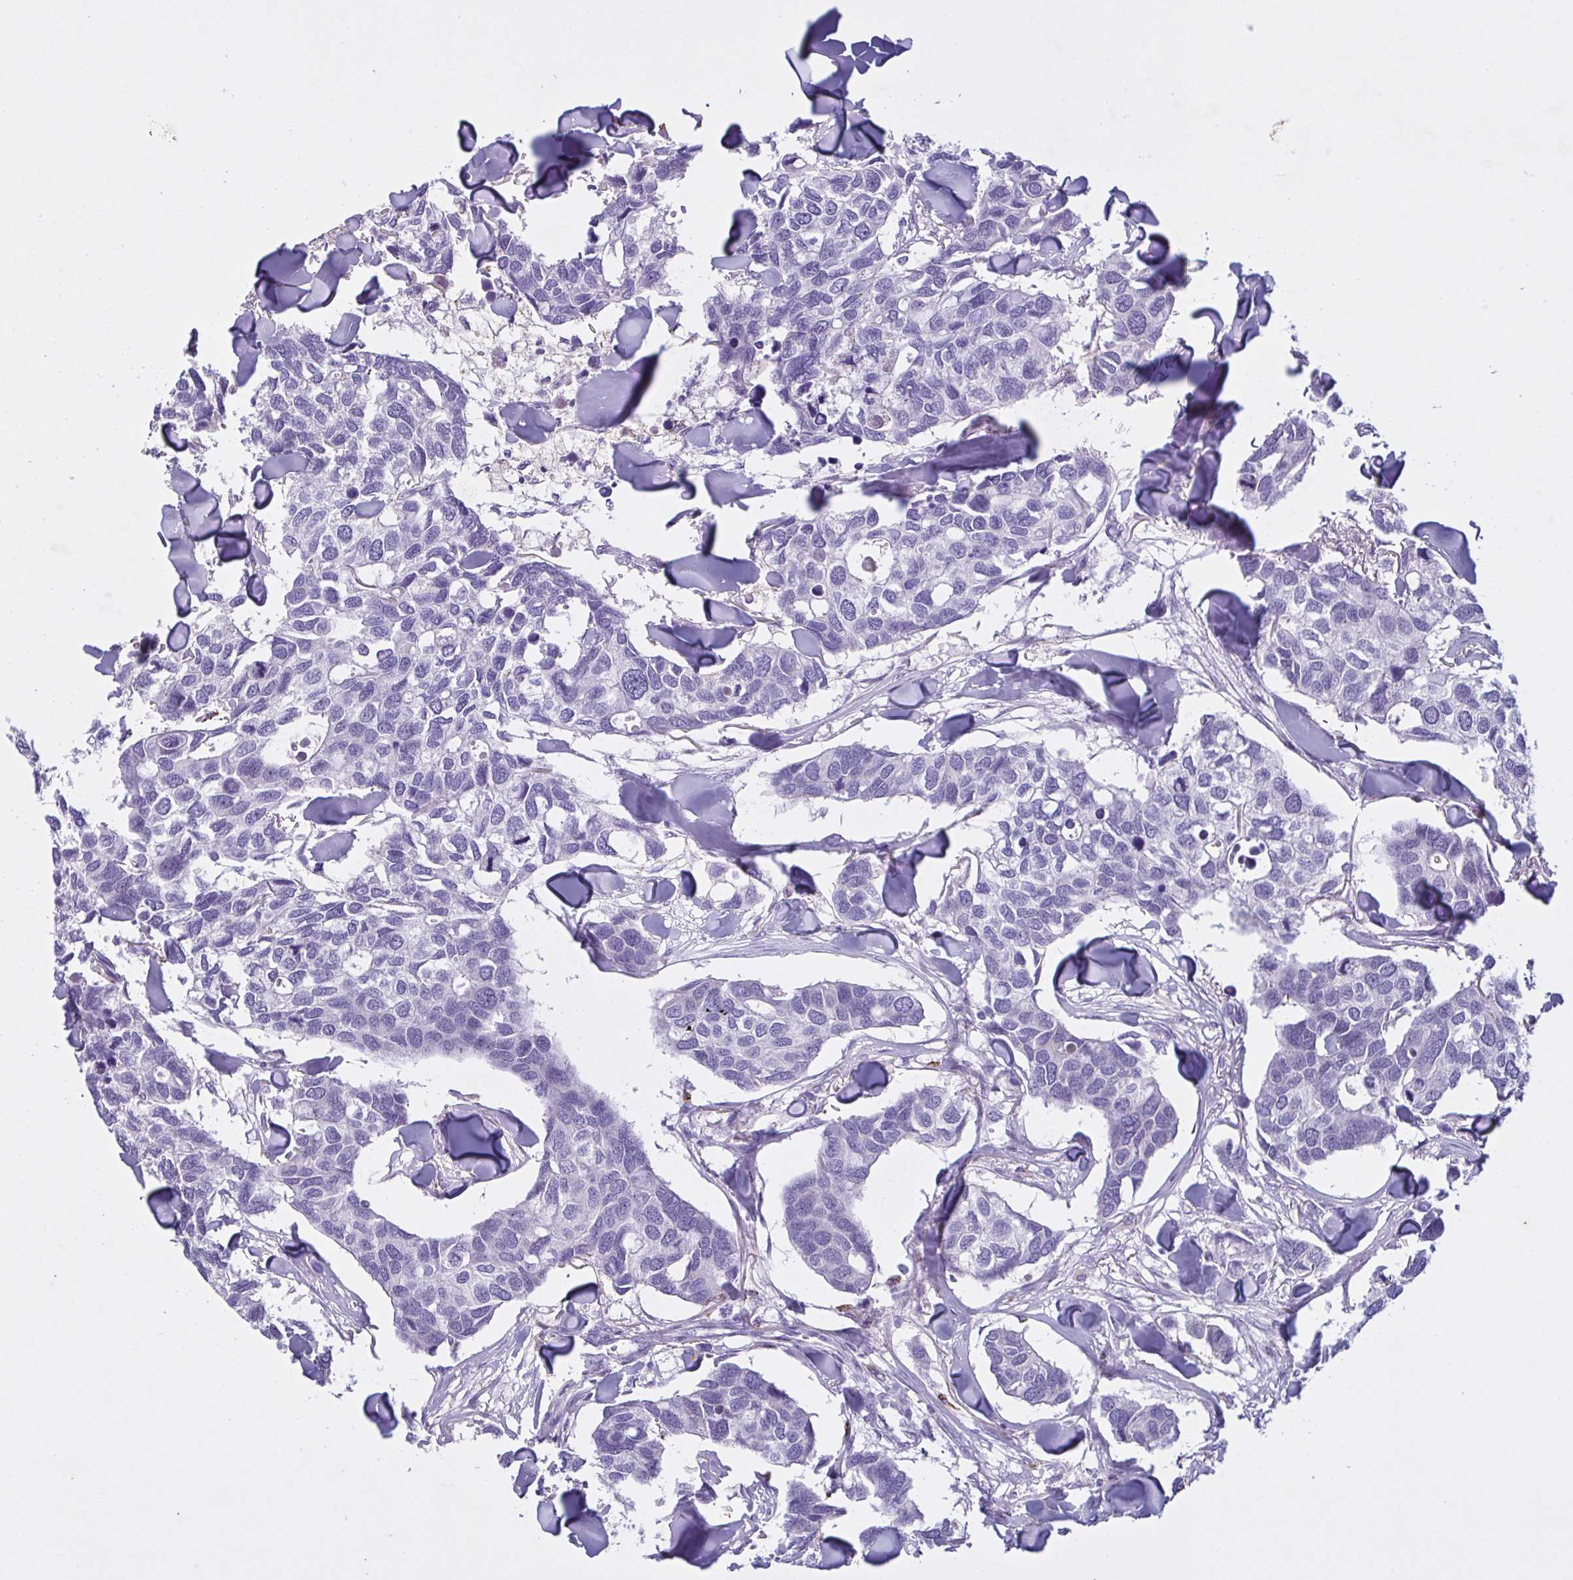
{"staining": {"intensity": "negative", "quantity": "none", "location": "none"}, "tissue": "breast cancer", "cell_type": "Tumor cells", "image_type": "cancer", "snomed": [{"axis": "morphology", "description": "Duct carcinoma"}, {"axis": "topography", "description": "Breast"}], "caption": "IHC image of neoplastic tissue: breast cancer (intraductal carcinoma) stained with DAB (3,3'-diaminobenzidine) demonstrates no significant protein staining in tumor cells.", "gene": "F13B", "patient": {"sex": "female", "age": 83}}